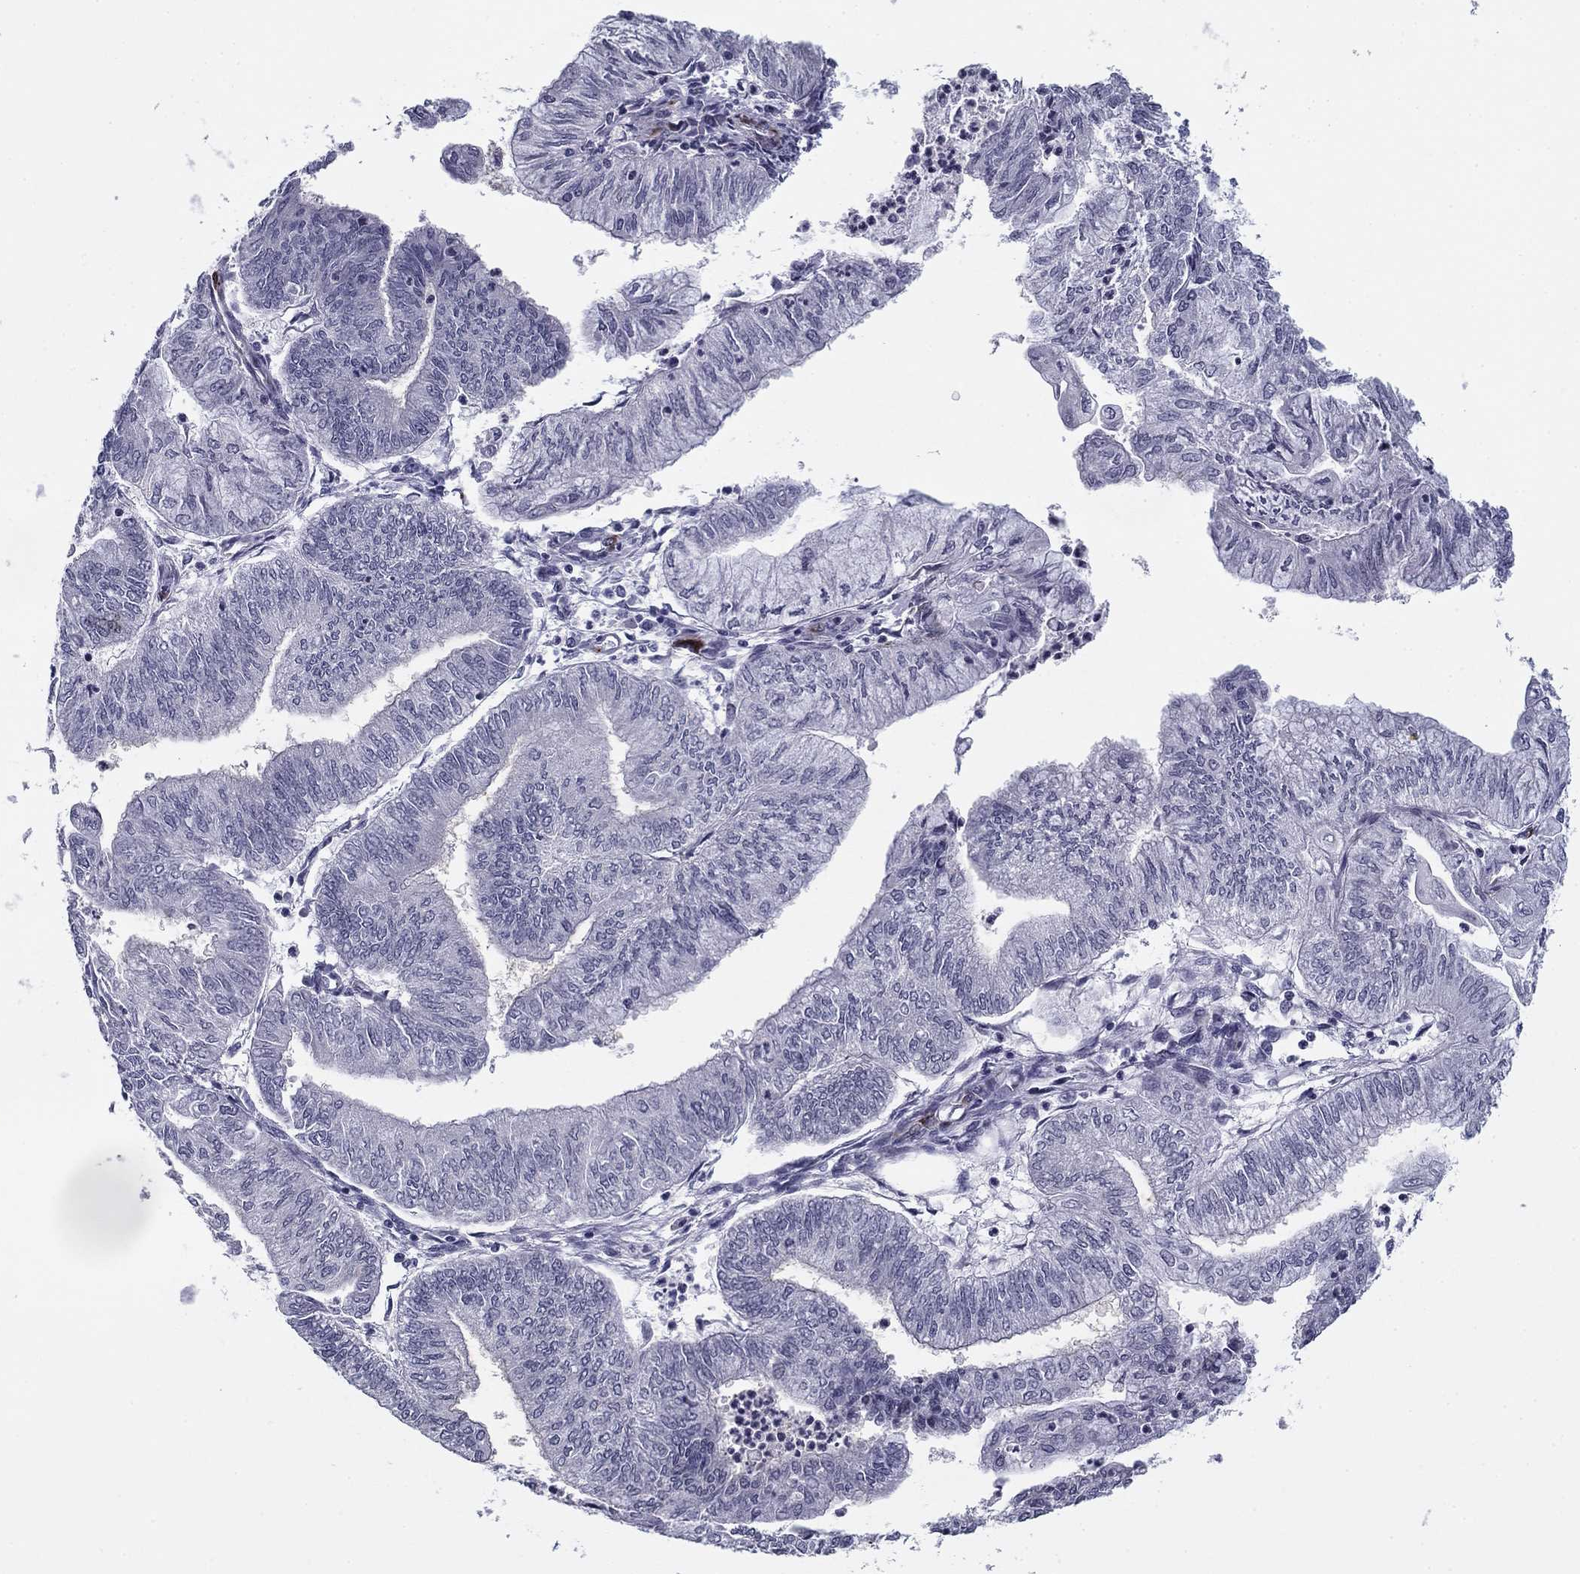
{"staining": {"intensity": "negative", "quantity": "none", "location": "none"}, "tissue": "endometrial cancer", "cell_type": "Tumor cells", "image_type": "cancer", "snomed": [{"axis": "morphology", "description": "Adenocarcinoma, NOS"}, {"axis": "topography", "description": "Endometrium"}], "caption": "A high-resolution photomicrograph shows IHC staining of adenocarcinoma (endometrial), which shows no significant staining in tumor cells. (Brightfield microscopy of DAB (3,3'-diaminobenzidine) immunohistochemistry (IHC) at high magnification).", "gene": "ANKS4B", "patient": {"sex": "female", "age": 59}}